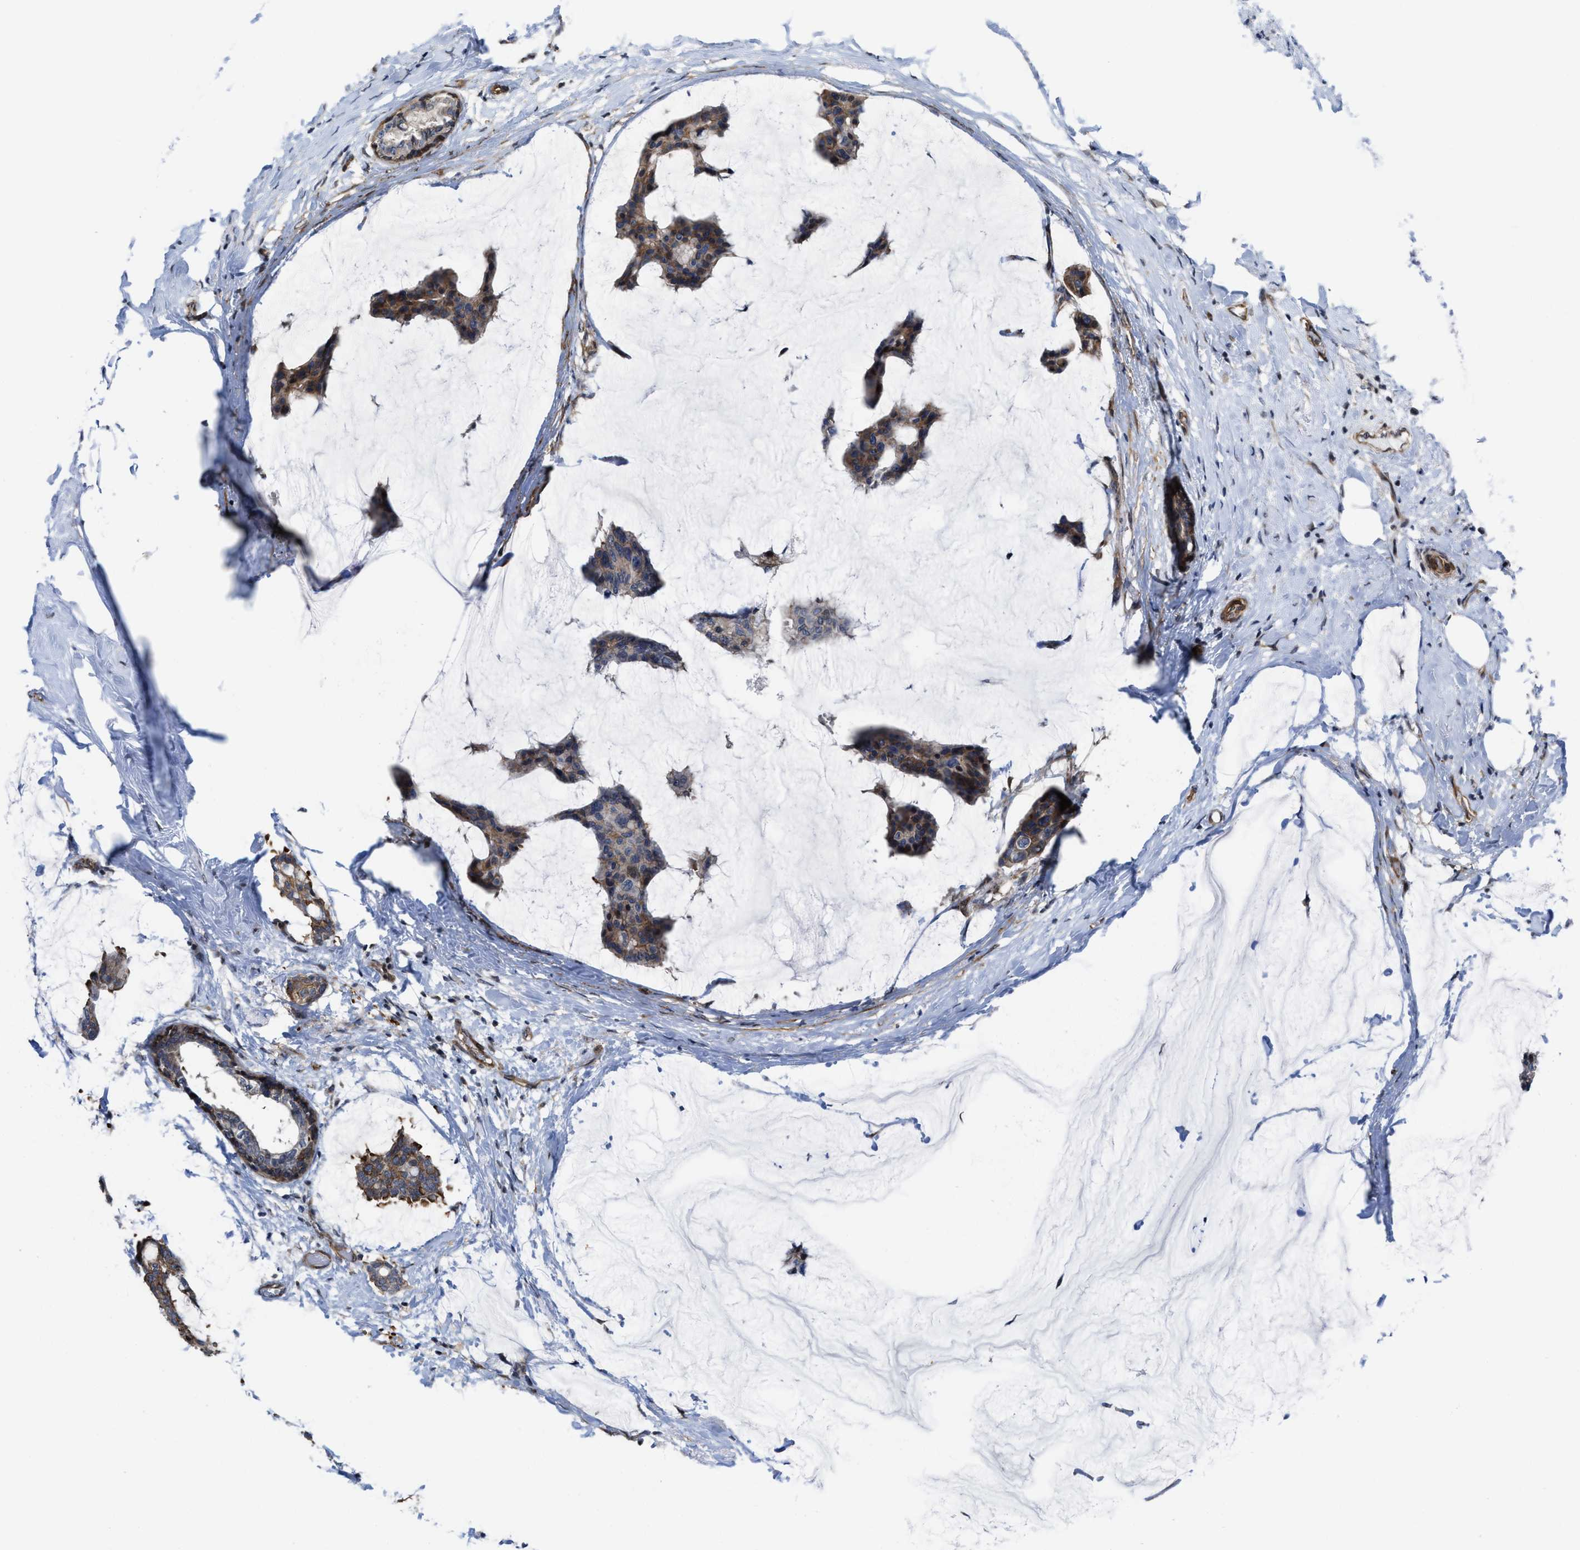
{"staining": {"intensity": "weak", "quantity": ">75%", "location": "cytoplasmic/membranous"}, "tissue": "breast cancer", "cell_type": "Tumor cells", "image_type": "cancer", "snomed": [{"axis": "morphology", "description": "Duct carcinoma"}, {"axis": "topography", "description": "Breast"}], "caption": "Immunohistochemical staining of invasive ductal carcinoma (breast) reveals low levels of weak cytoplasmic/membranous expression in about >75% of tumor cells.", "gene": "TGFB1I1", "patient": {"sex": "female", "age": 93}}